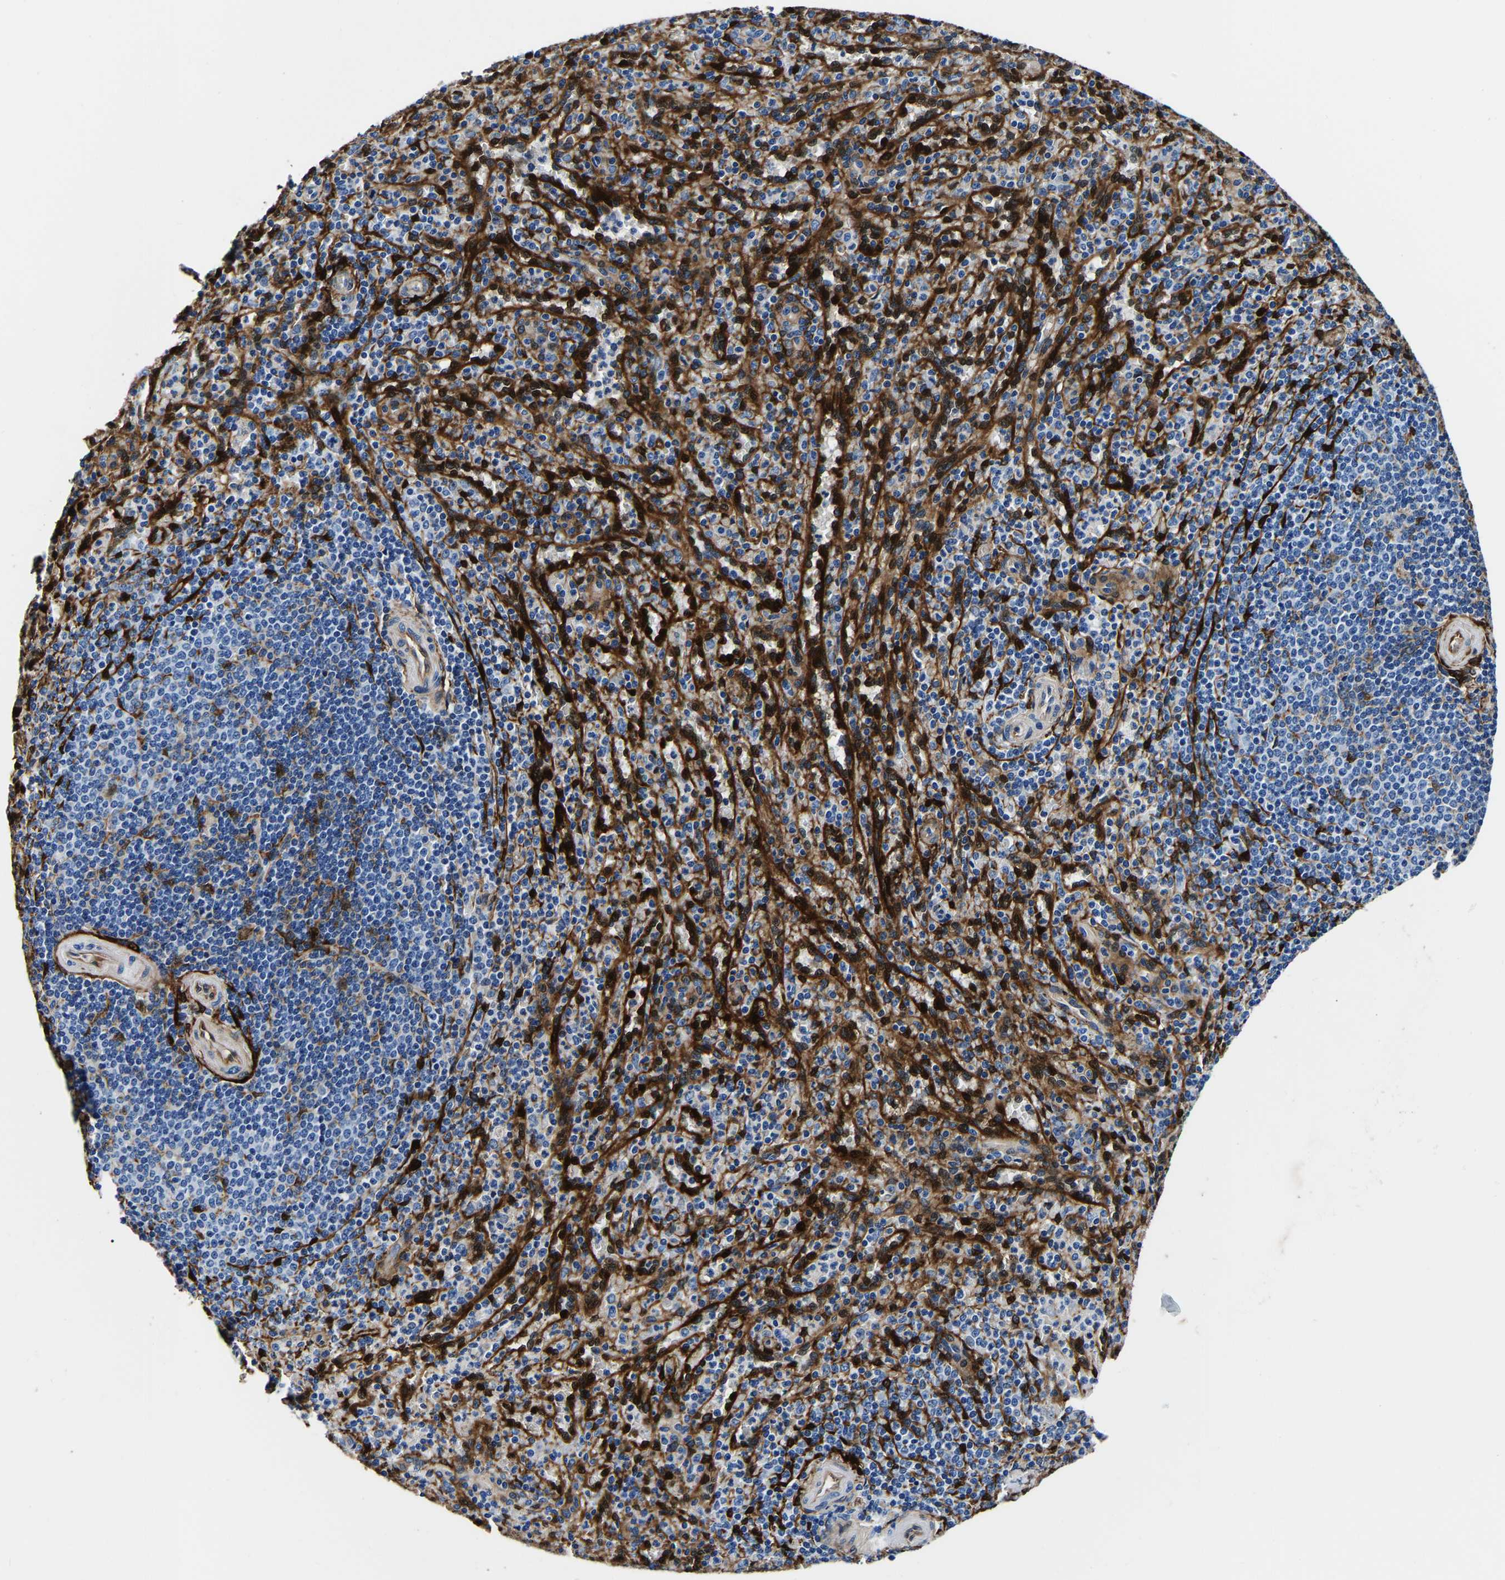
{"staining": {"intensity": "moderate", "quantity": "<25%", "location": "cytoplasmic/membranous"}, "tissue": "spleen", "cell_type": "Cells in red pulp", "image_type": "normal", "snomed": [{"axis": "morphology", "description": "Normal tissue, NOS"}, {"axis": "topography", "description": "Spleen"}], "caption": "Moderate cytoplasmic/membranous staining for a protein is present in about <25% of cells in red pulp of normal spleen using immunohistochemistry (IHC).", "gene": "S100A13", "patient": {"sex": "male", "age": 36}}